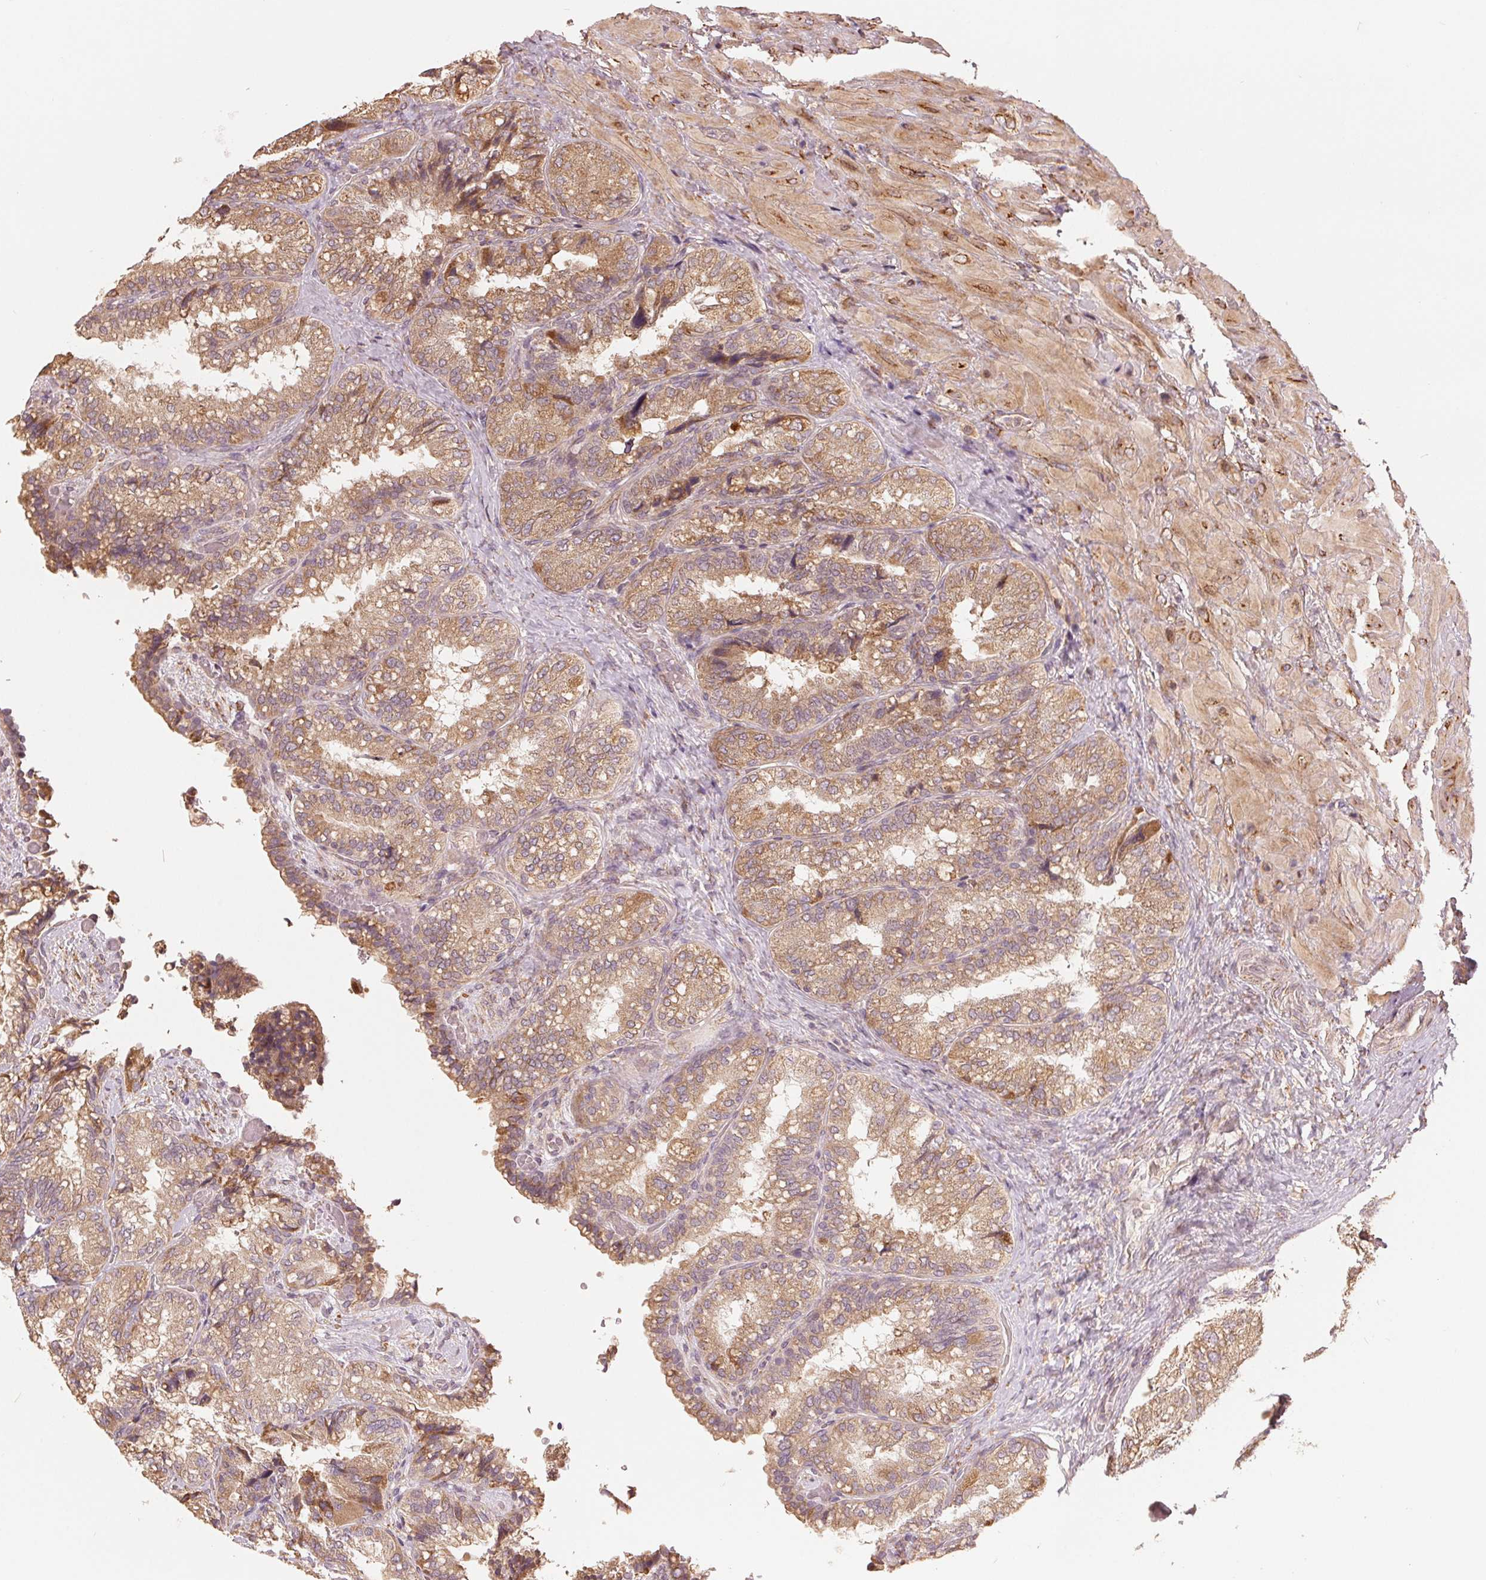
{"staining": {"intensity": "moderate", "quantity": ">75%", "location": "cytoplasmic/membranous"}, "tissue": "seminal vesicle", "cell_type": "Glandular cells", "image_type": "normal", "snomed": [{"axis": "morphology", "description": "Normal tissue, NOS"}, {"axis": "topography", "description": "Seminal veicle"}], "caption": "DAB immunohistochemical staining of unremarkable human seminal vesicle reveals moderate cytoplasmic/membranous protein staining in approximately >75% of glandular cells. (DAB (3,3'-diaminobenzidine) IHC, brown staining for protein, blue staining for nuclei).", "gene": "SLC20A1", "patient": {"sex": "male", "age": 57}}